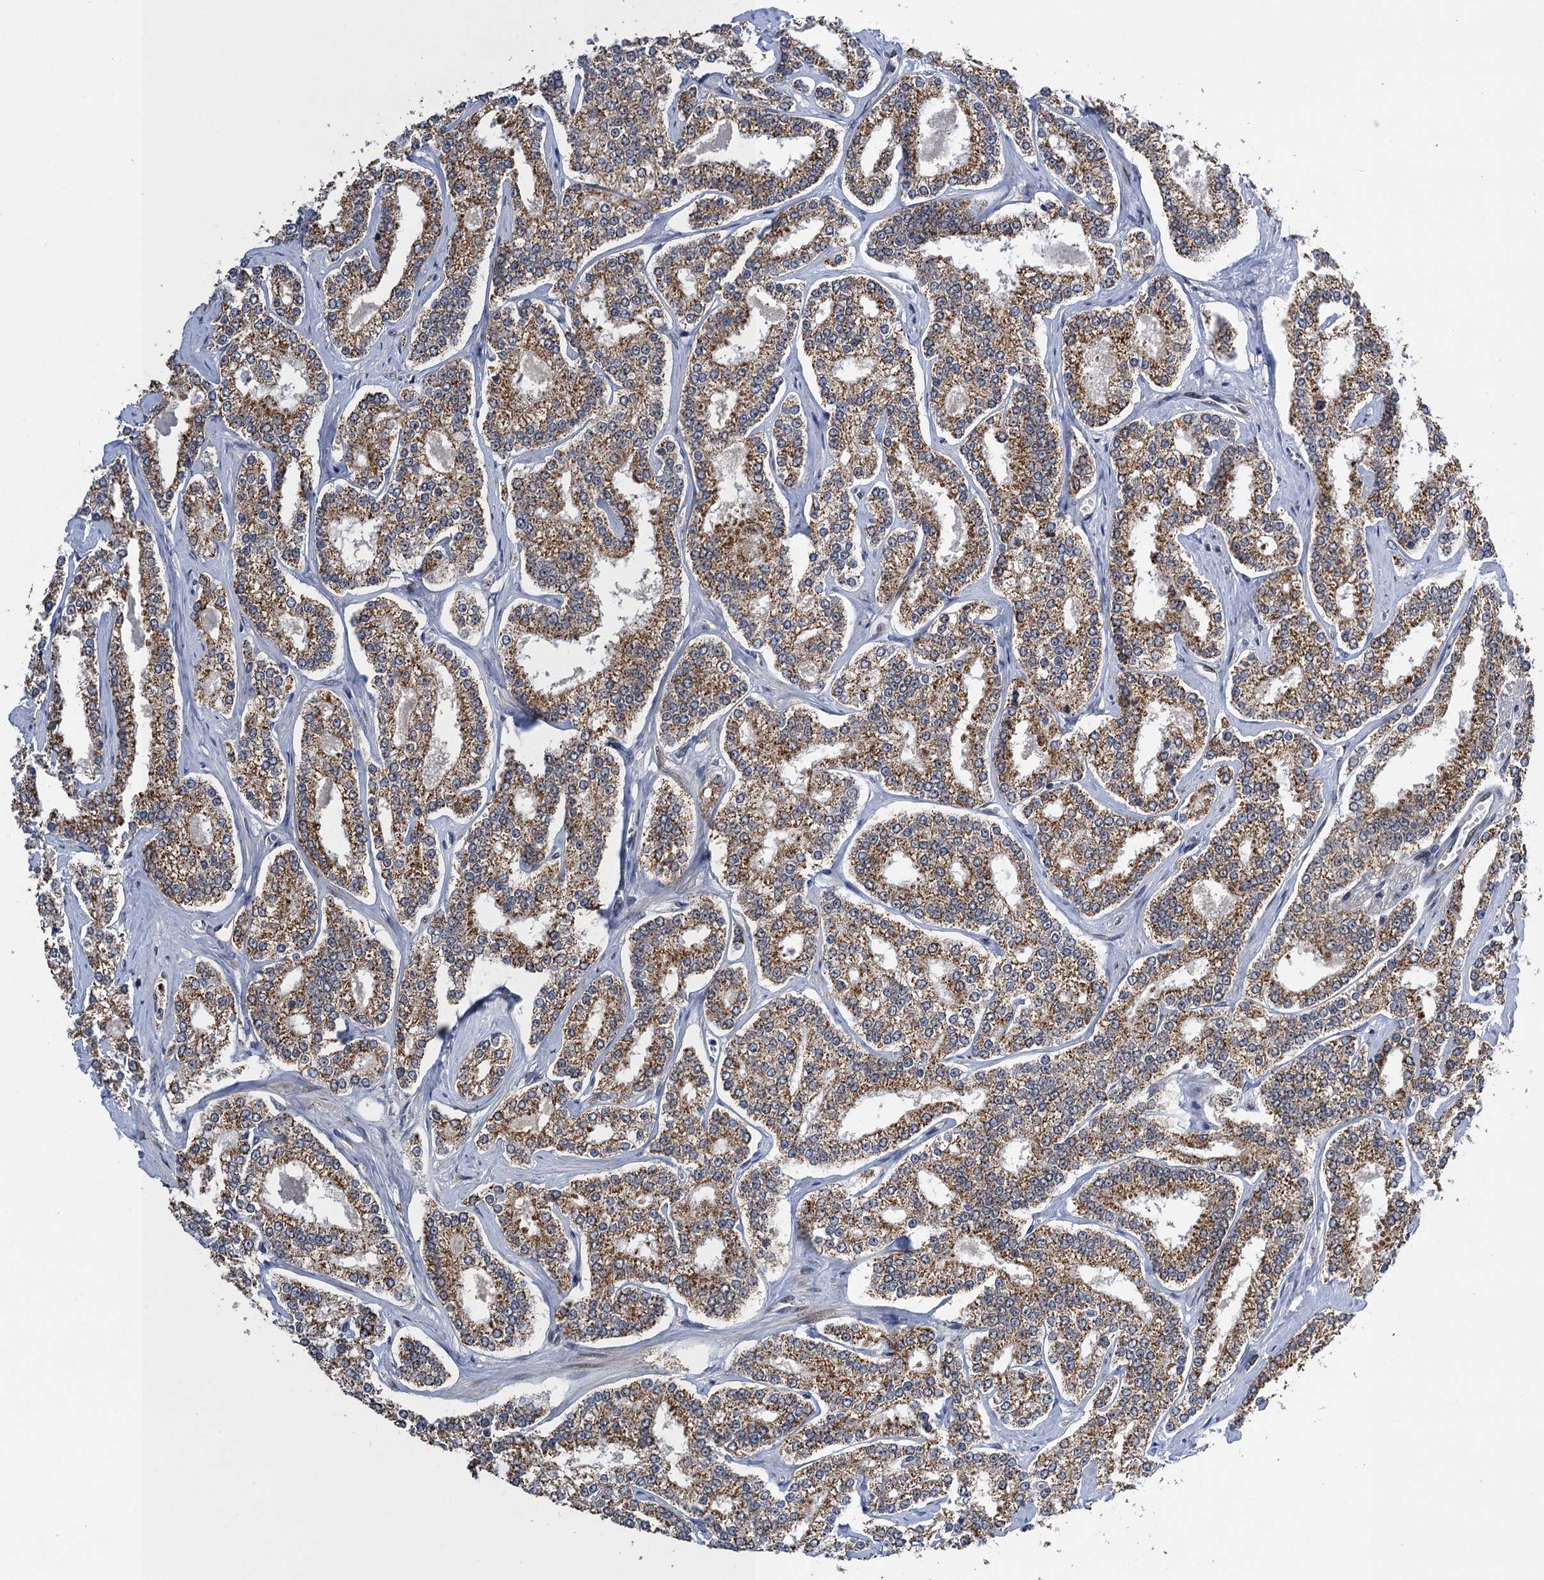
{"staining": {"intensity": "moderate", "quantity": ">75%", "location": "cytoplasmic/membranous"}, "tissue": "prostate cancer", "cell_type": "Tumor cells", "image_type": "cancer", "snomed": [{"axis": "morphology", "description": "Normal tissue, NOS"}, {"axis": "morphology", "description": "Adenocarcinoma, High grade"}, {"axis": "topography", "description": "Prostate"}], "caption": "Tumor cells display moderate cytoplasmic/membranous staining in about >75% of cells in prostate cancer (adenocarcinoma (high-grade)). The protein is stained brown, and the nuclei are stained in blue (DAB (3,3'-diaminobenzidine) IHC with brightfield microscopy, high magnification).", "gene": "ZAR1L", "patient": {"sex": "male", "age": 83}}